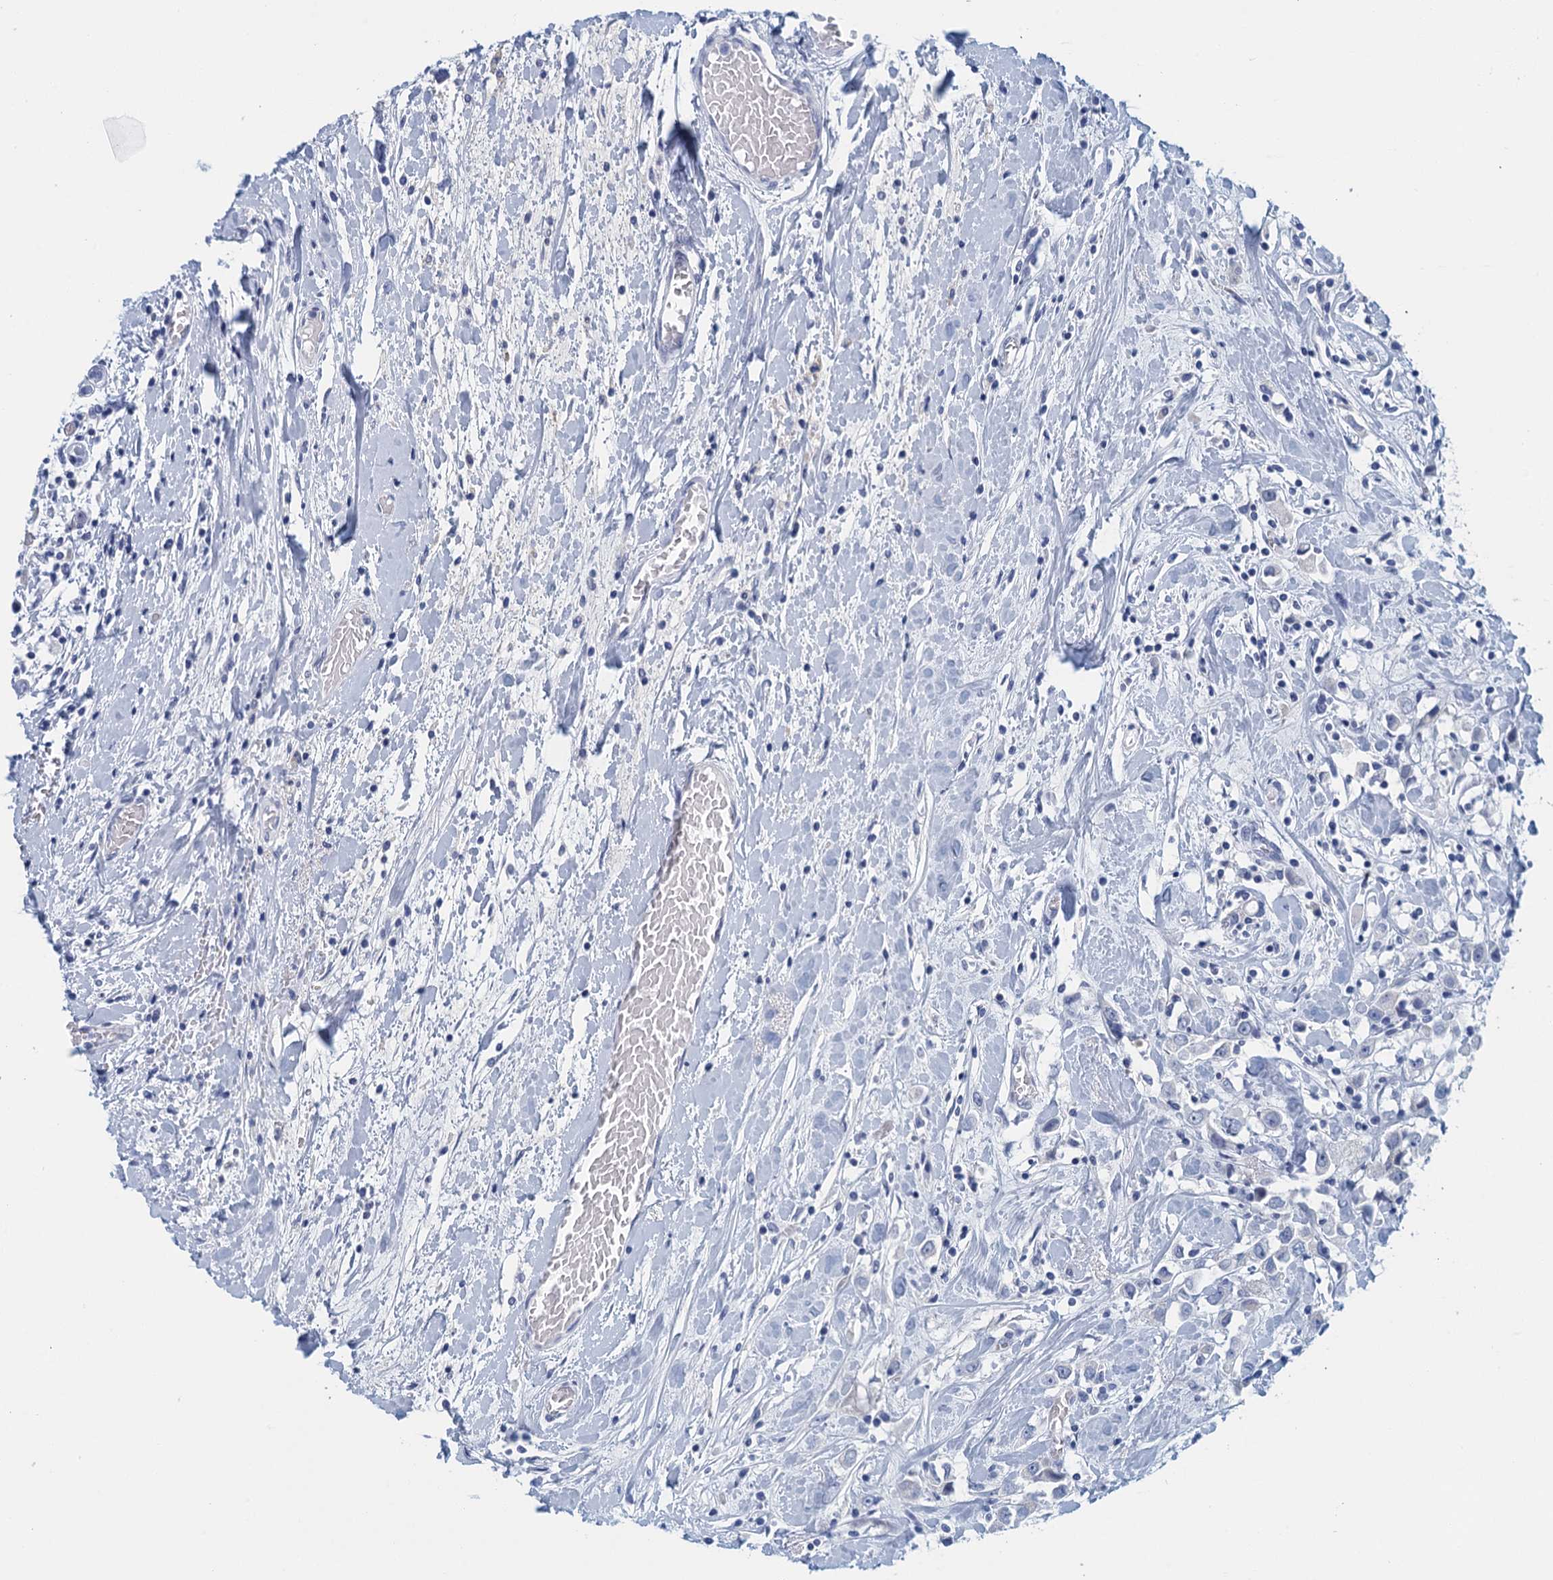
{"staining": {"intensity": "negative", "quantity": "none", "location": "none"}, "tissue": "breast cancer", "cell_type": "Tumor cells", "image_type": "cancer", "snomed": [{"axis": "morphology", "description": "Duct carcinoma"}, {"axis": "topography", "description": "Breast"}], "caption": "An image of breast cancer (invasive ductal carcinoma) stained for a protein displays no brown staining in tumor cells.", "gene": "CYP51A1", "patient": {"sex": "female", "age": 61}}